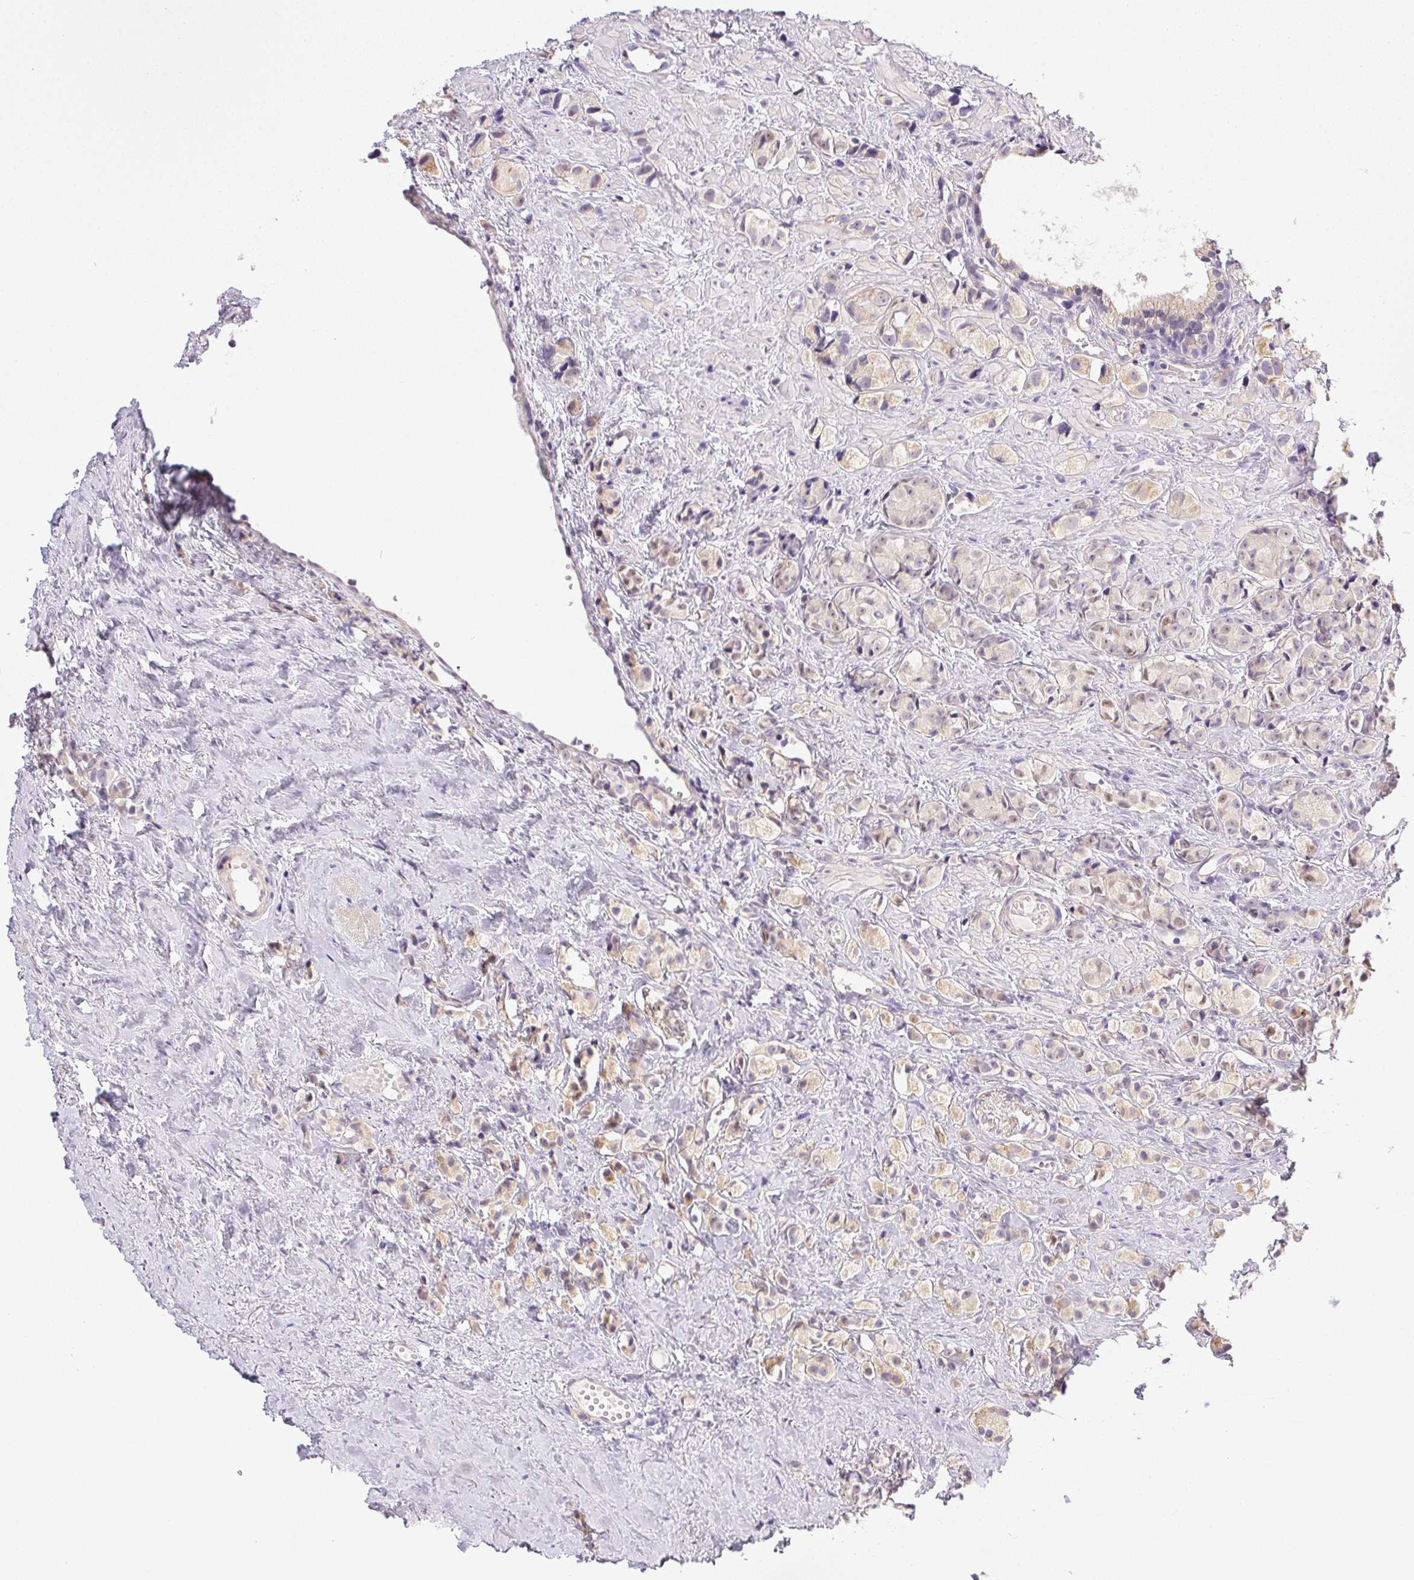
{"staining": {"intensity": "weak", "quantity": "25%-75%", "location": "cytoplasmic/membranous"}, "tissue": "prostate cancer", "cell_type": "Tumor cells", "image_type": "cancer", "snomed": [{"axis": "morphology", "description": "Adenocarcinoma, High grade"}, {"axis": "topography", "description": "Prostate"}], "caption": "The histopathology image demonstrates a brown stain indicating the presence of a protein in the cytoplasmic/membranous of tumor cells in prostate cancer.", "gene": "SLC17A7", "patient": {"sex": "male", "age": 81}}